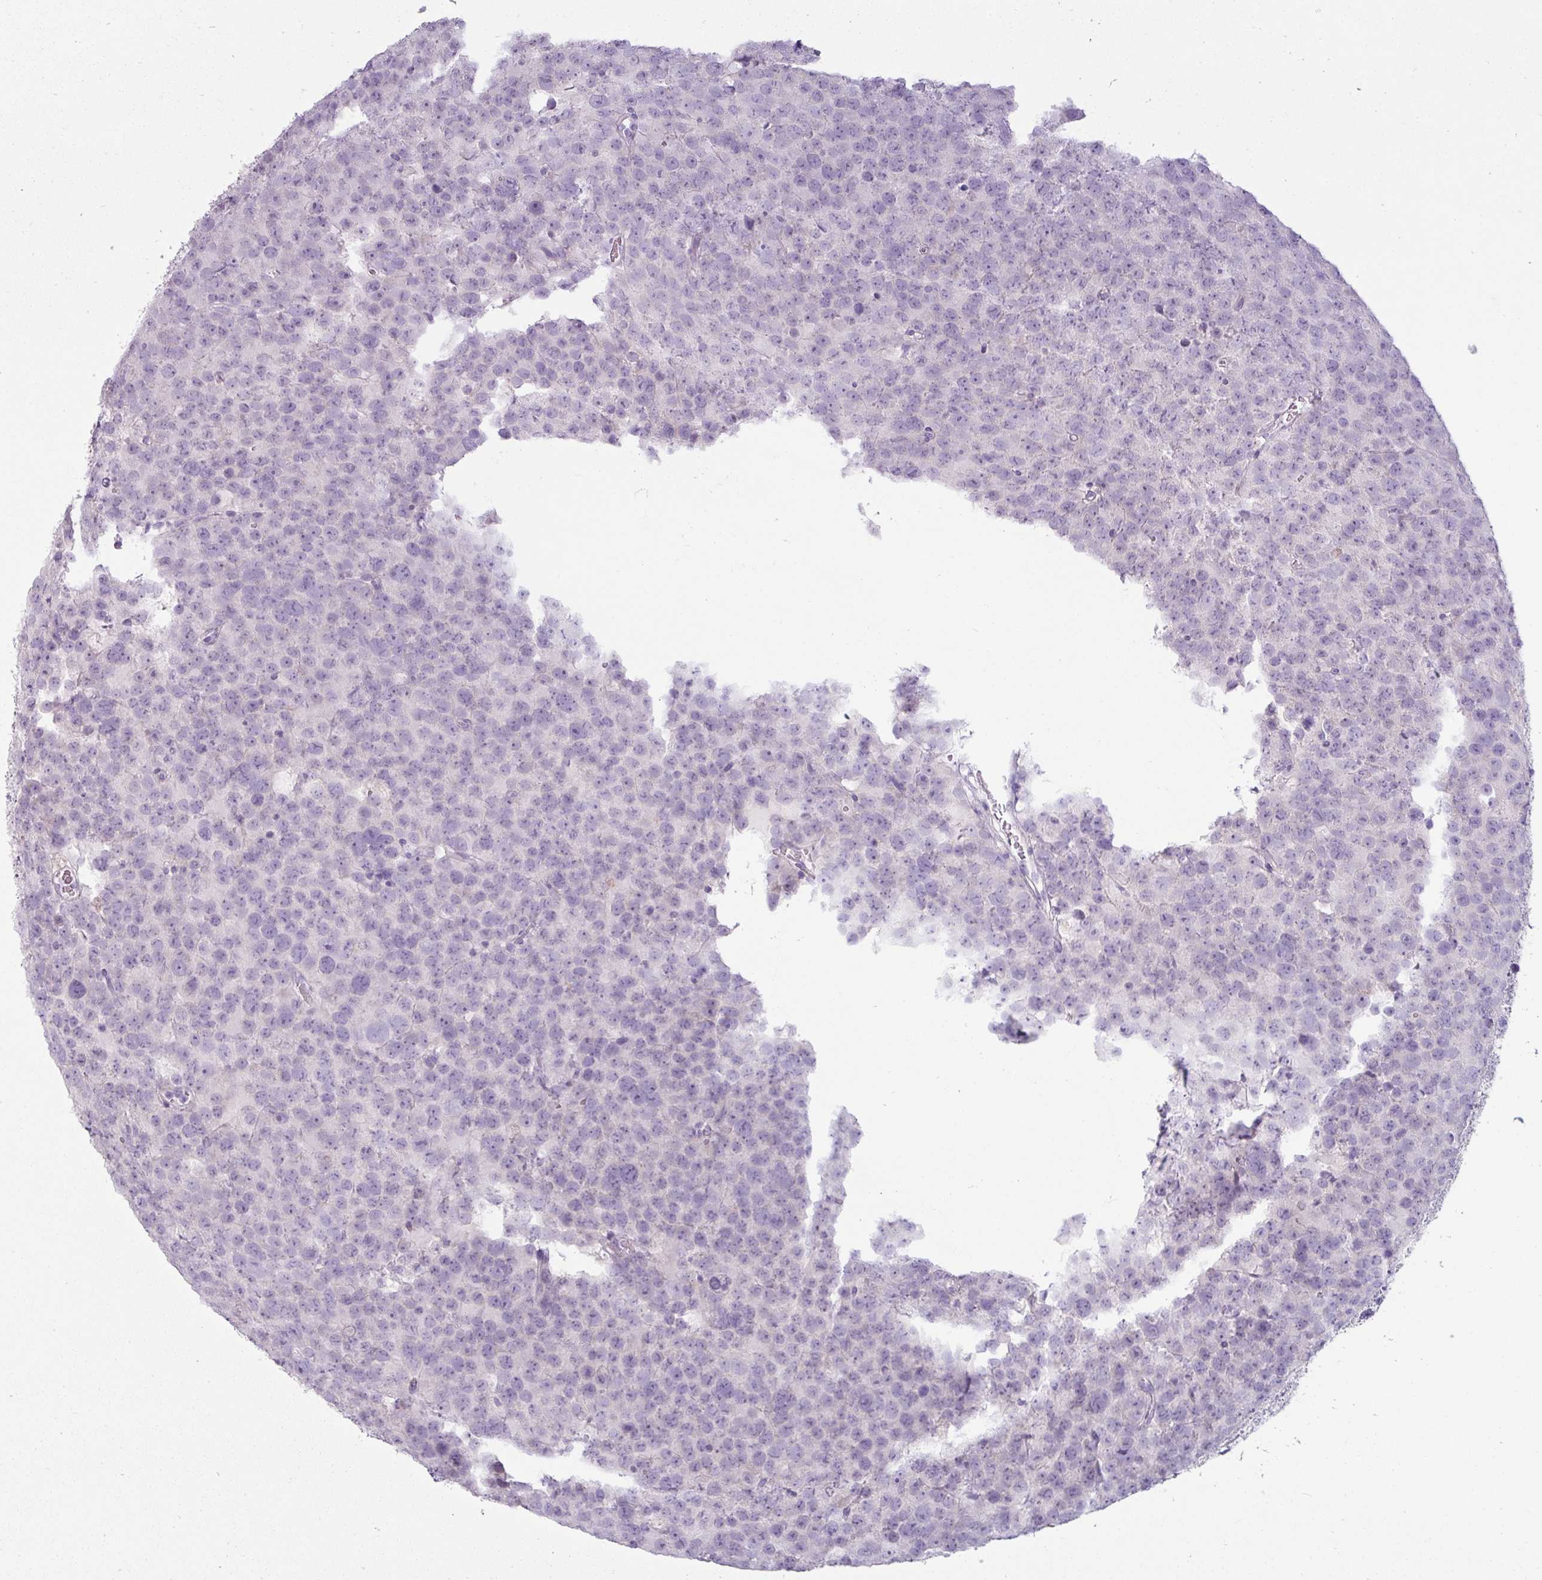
{"staining": {"intensity": "negative", "quantity": "none", "location": "none"}, "tissue": "testis cancer", "cell_type": "Tumor cells", "image_type": "cancer", "snomed": [{"axis": "morphology", "description": "Seminoma, NOS"}, {"axis": "topography", "description": "Testis"}], "caption": "High magnification brightfield microscopy of seminoma (testis) stained with DAB (brown) and counterstained with hematoxylin (blue): tumor cells show no significant staining.", "gene": "MTMR14", "patient": {"sex": "male", "age": 71}}